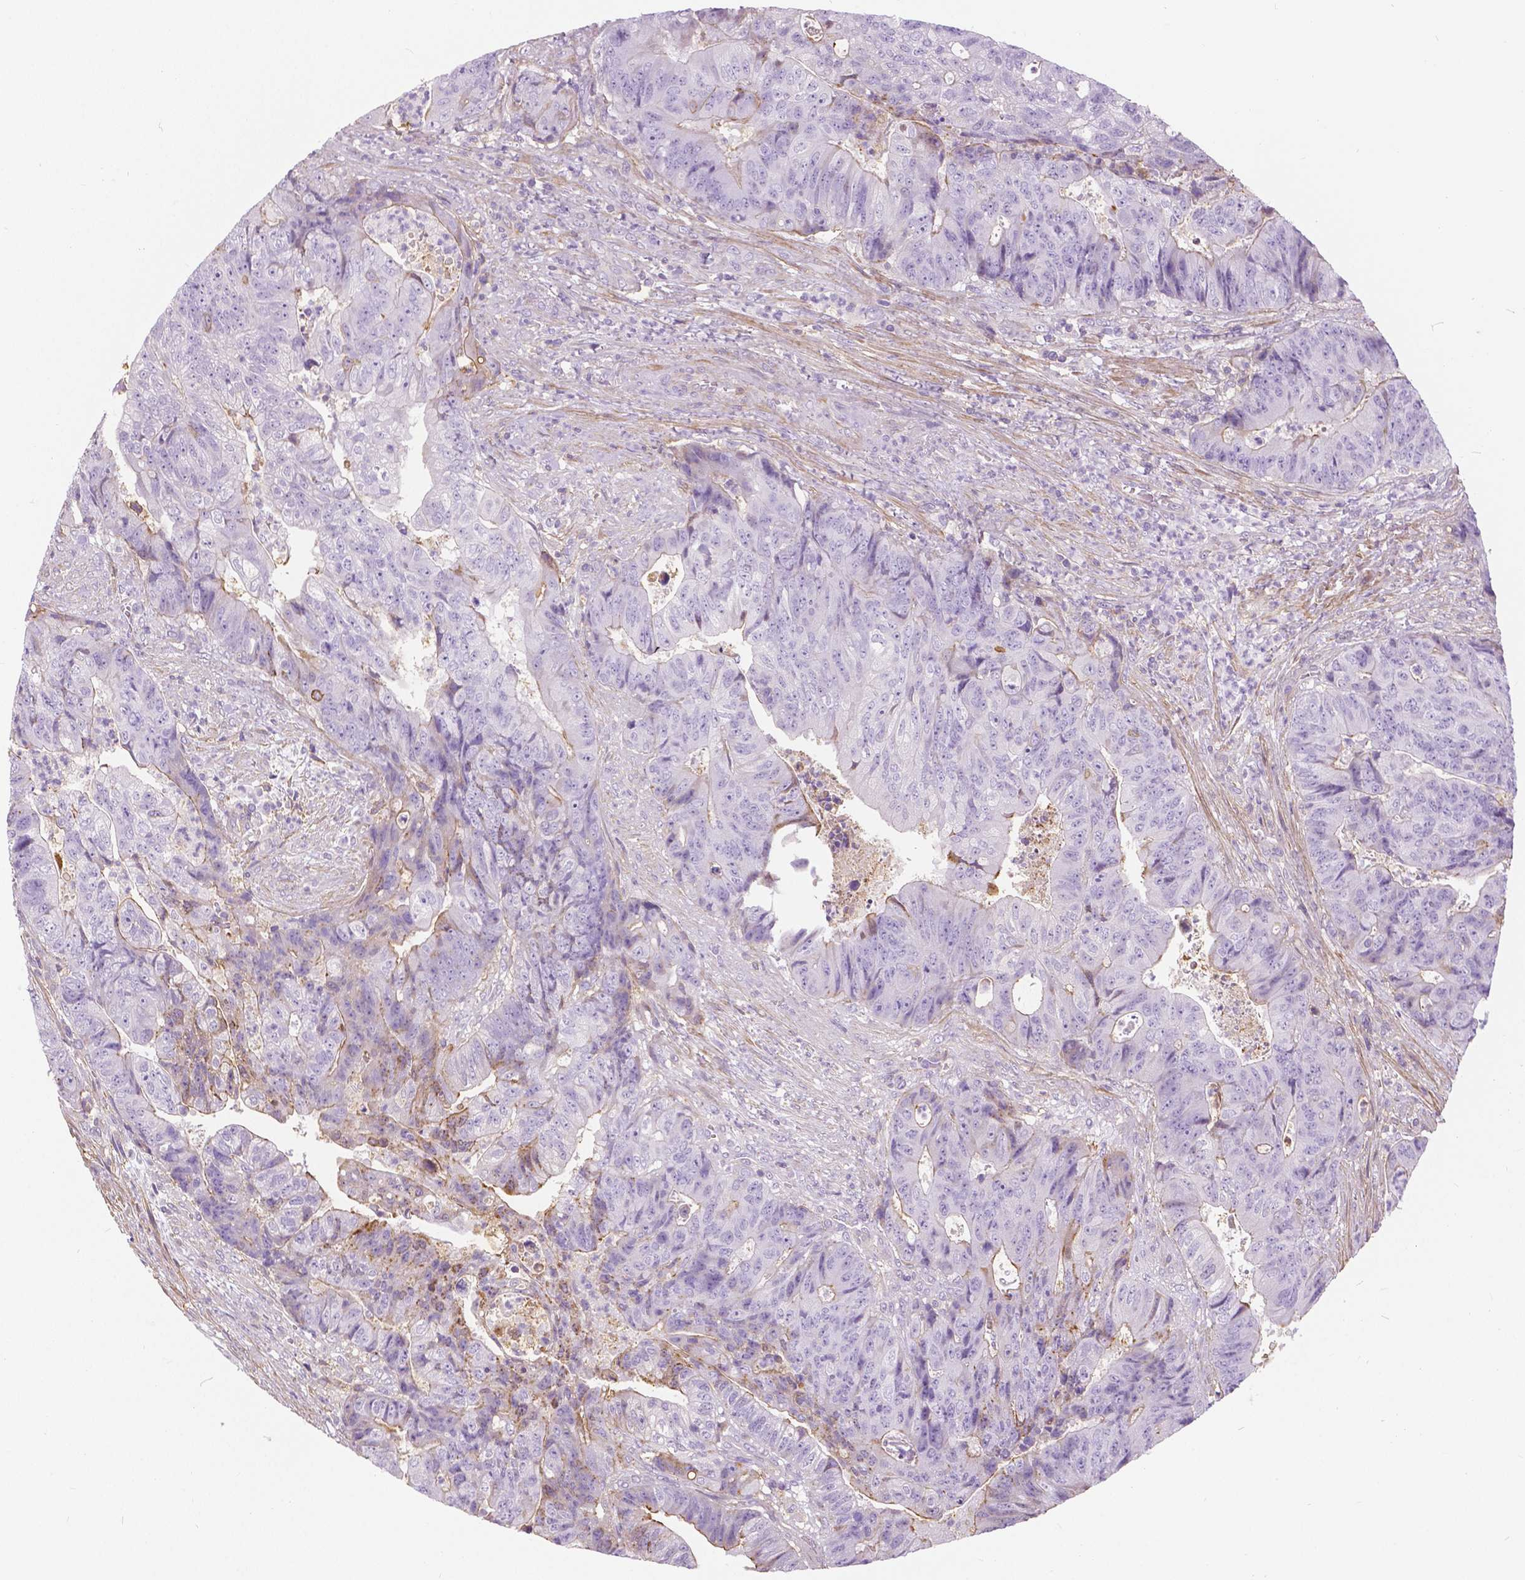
{"staining": {"intensity": "weak", "quantity": "<25%", "location": "cytoplasmic/membranous"}, "tissue": "colorectal cancer", "cell_type": "Tumor cells", "image_type": "cancer", "snomed": [{"axis": "morphology", "description": "Normal tissue, NOS"}, {"axis": "morphology", "description": "Adenocarcinoma, NOS"}, {"axis": "topography", "description": "Colon"}], "caption": "There is no significant staining in tumor cells of adenocarcinoma (colorectal).", "gene": "ANXA13", "patient": {"sex": "female", "age": 48}}